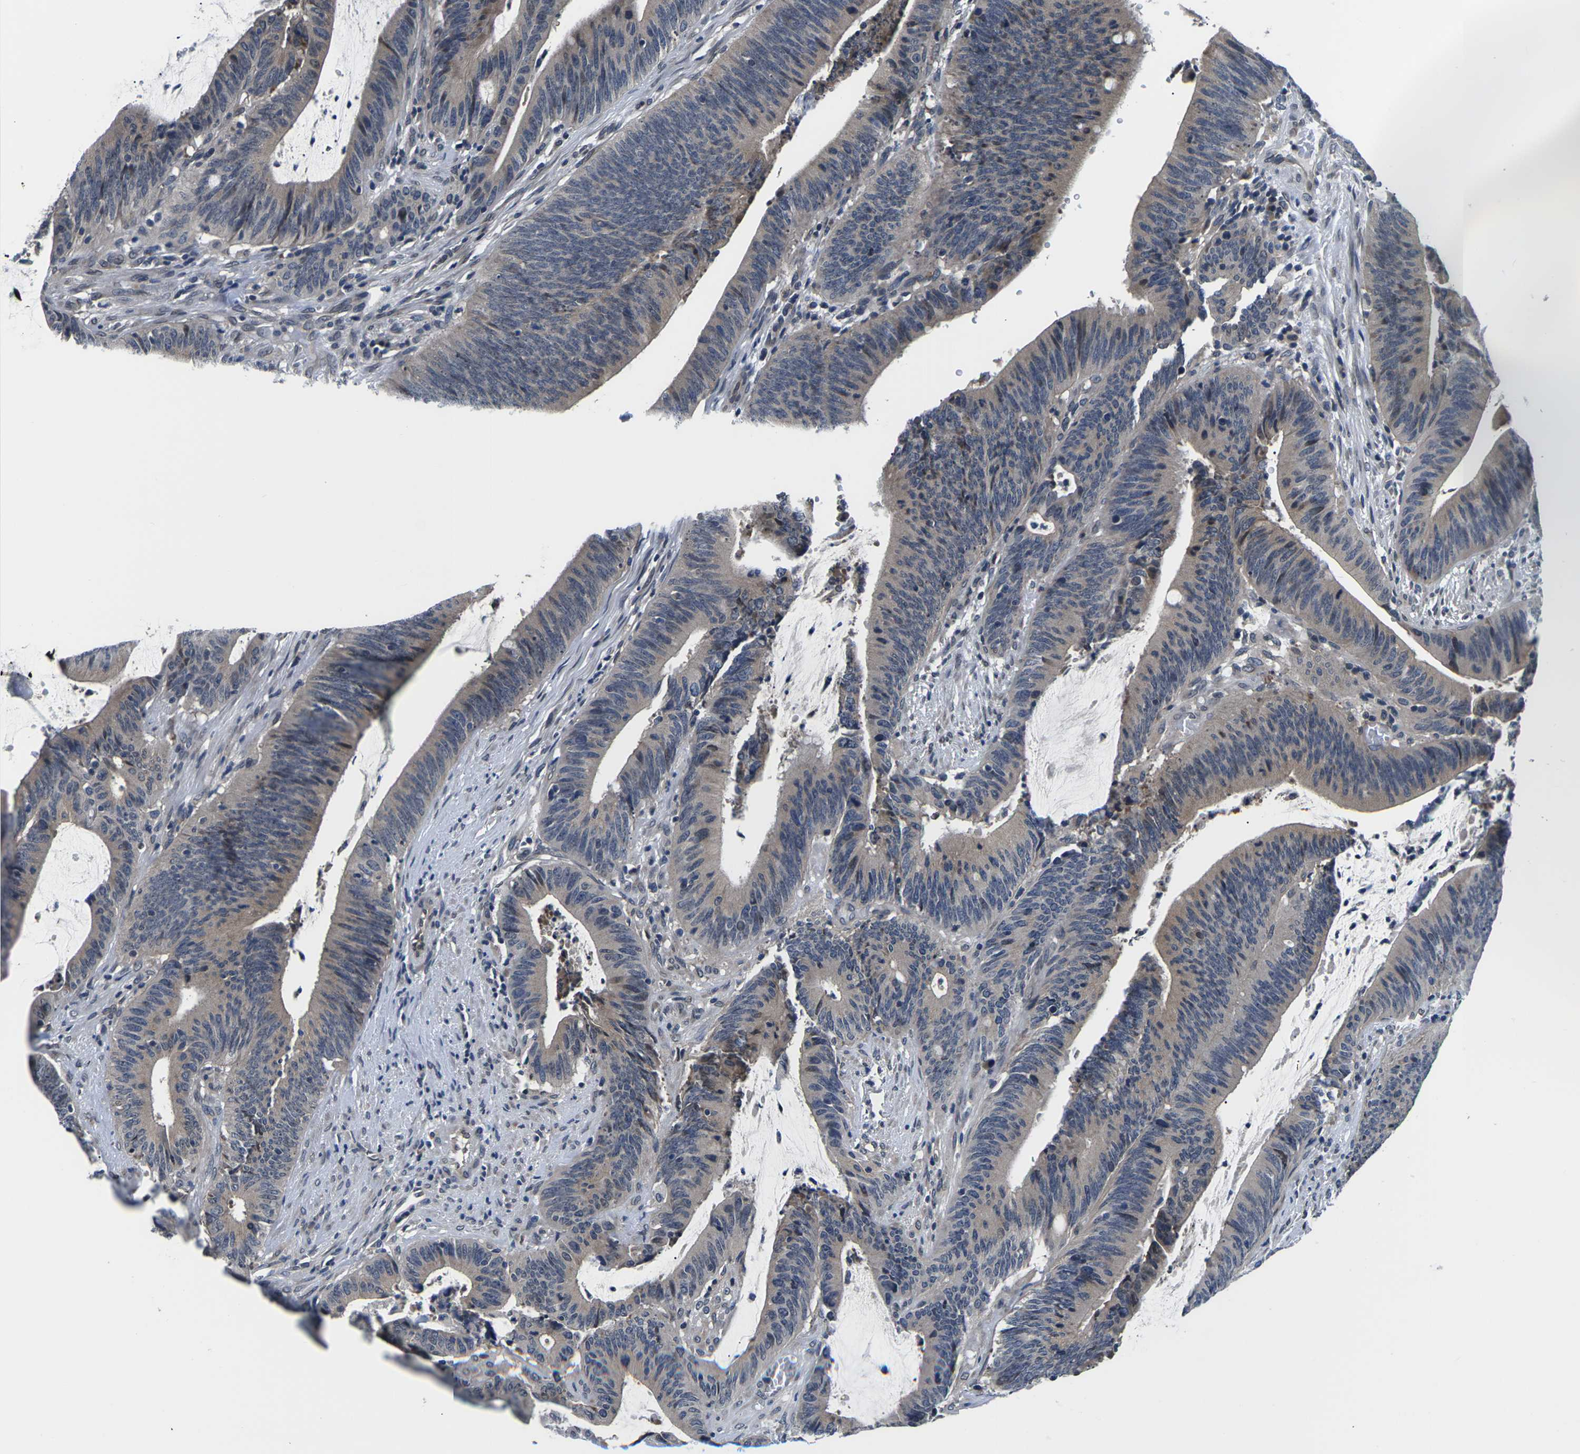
{"staining": {"intensity": "weak", "quantity": "25%-75%", "location": "cytoplasmic/membranous"}, "tissue": "colorectal cancer", "cell_type": "Tumor cells", "image_type": "cancer", "snomed": [{"axis": "morphology", "description": "Normal tissue, NOS"}, {"axis": "morphology", "description": "Adenocarcinoma, NOS"}, {"axis": "topography", "description": "Rectum"}], "caption": "A brown stain highlights weak cytoplasmic/membranous staining of a protein in colorectal adenocarcinoma tumor cells.", "gene": "SNX10", "patient": {"sex": "female", "age": 66}}